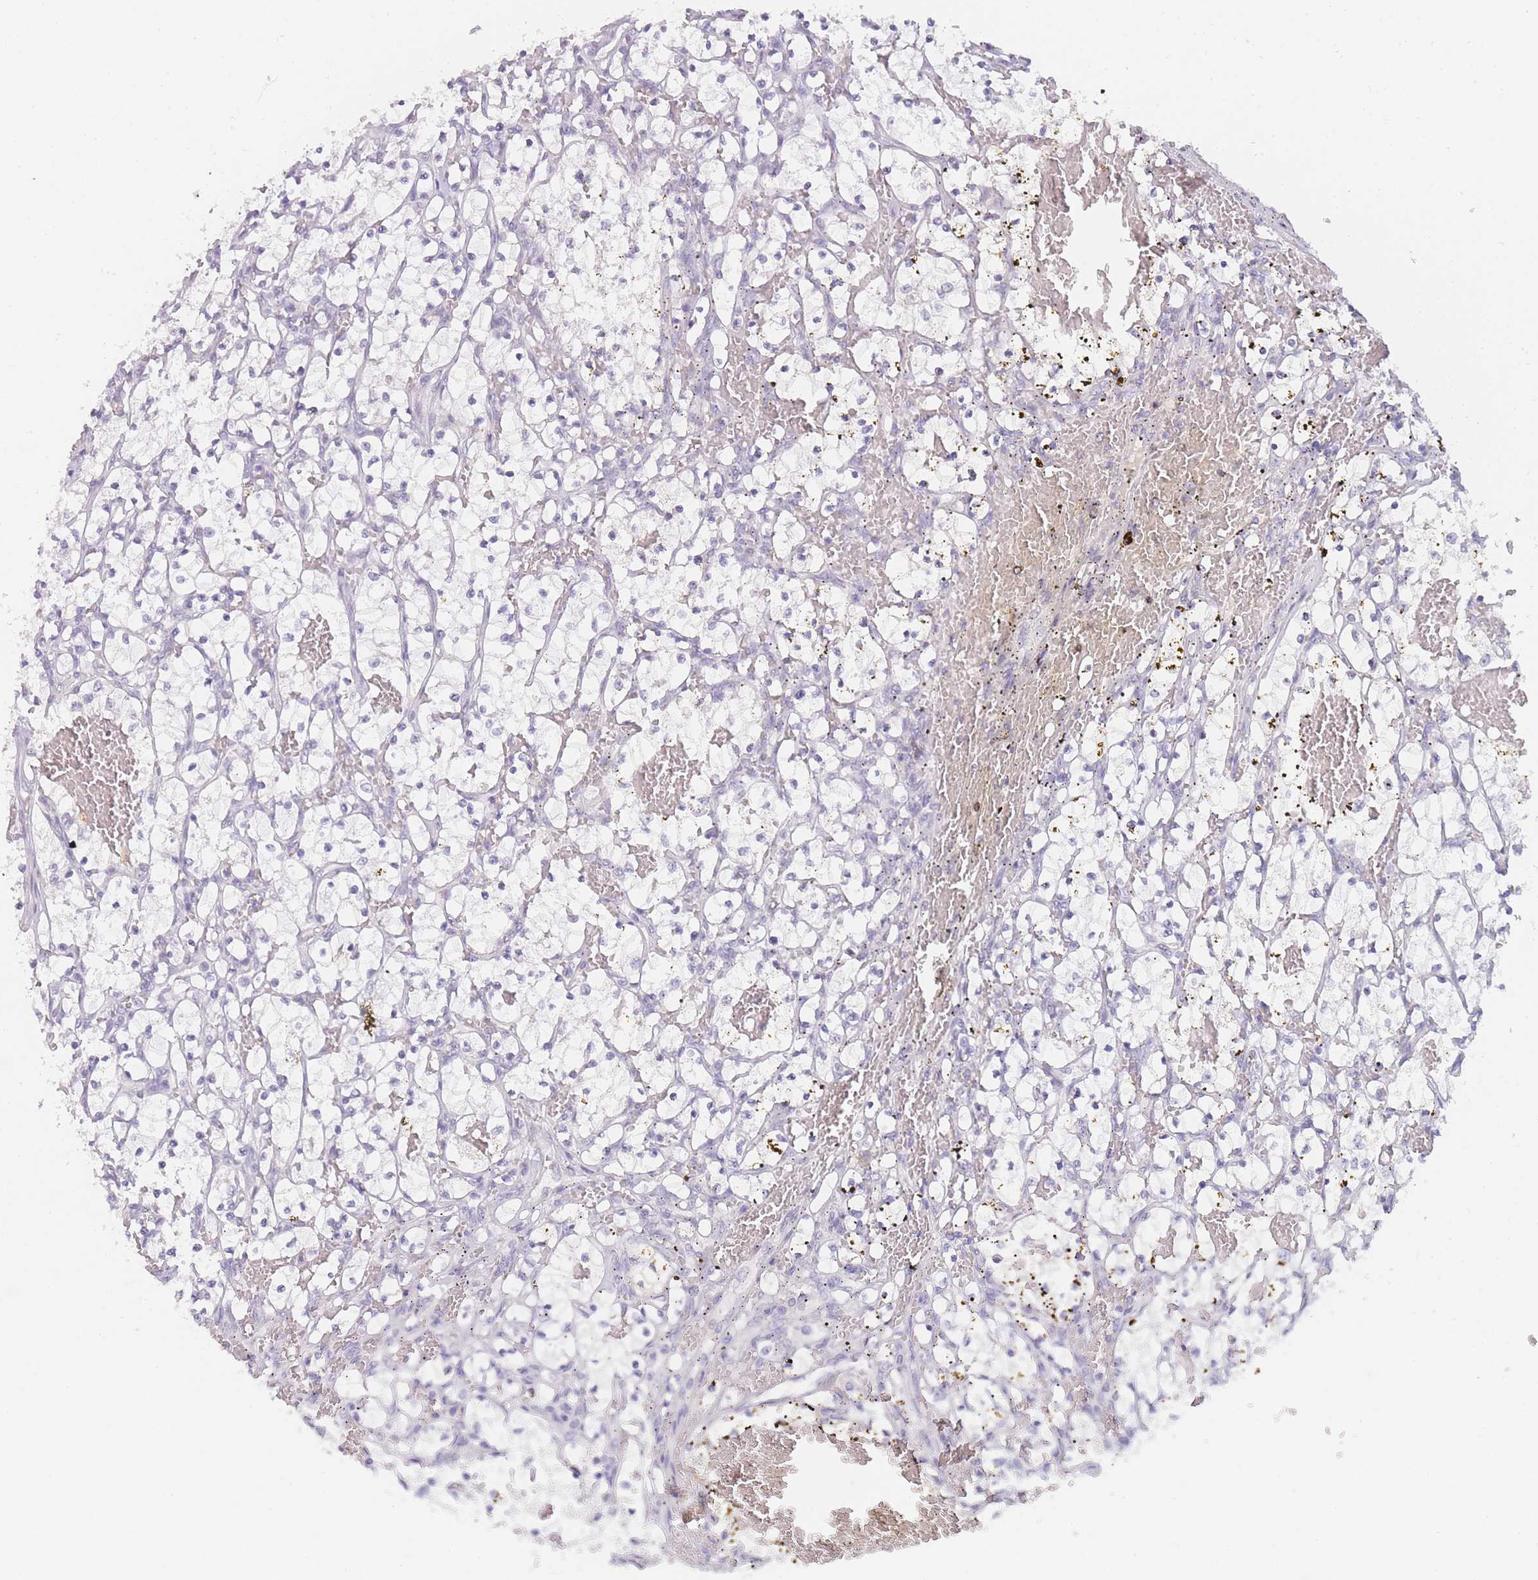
{"staining": {"intensity": "negative", "quantity": "none", "location": "none"}, "tissue": "renal cancer", "cell_type": "Tumor cells", "image_type": "cancer", "snomed": [{"axis": "morphology", "description": "Adenocarcinoma, NOS"}, {"axis": "topography", "description": "Kidney"}], "caption": "Human adenocarcinoma (renal) stained for a protein using immunohistochemistry reveals no staining in tumor cells.", "gene": "INS", "patient": {"sex": "female", "age": 69}}